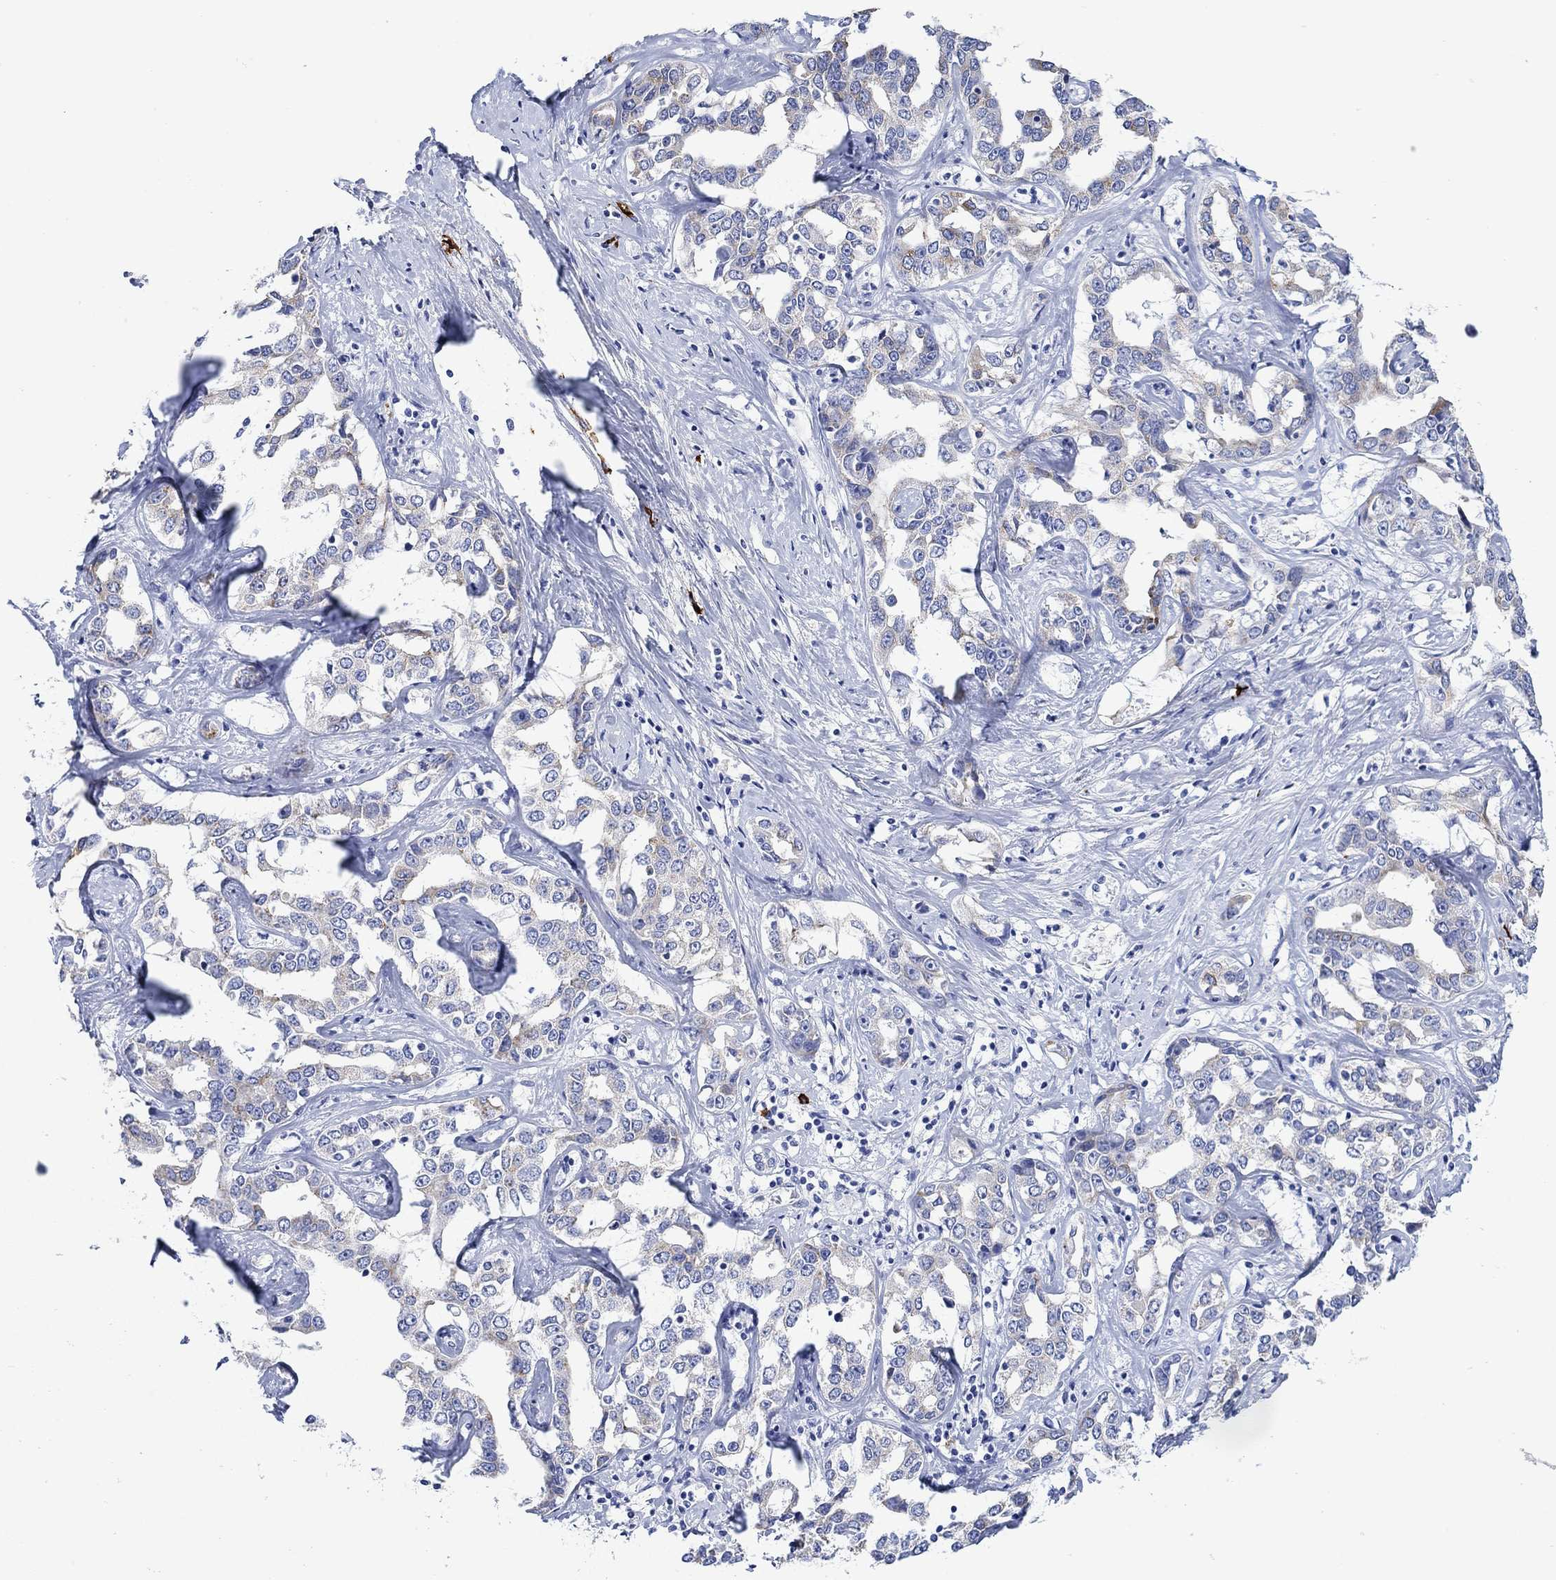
{"staining": {"intensity": "weak", "quantity": "<25%", "location": "cytoplasmic/membranous"}, "tissue": "liver cancer", "cell_type": "Tumor cells", "image_type": "cancer", "snomed": [{"axis": "morphology", "description": "Cholangiocarcinoma"}, {"axis": "topography", "description": "Liver"}], "caption": "Tumor cells are negative for protein expression in human cholangiocarcinoma (liver).", "gene": "P2RY6", "patient": {"sex": "male", "age": 59}}